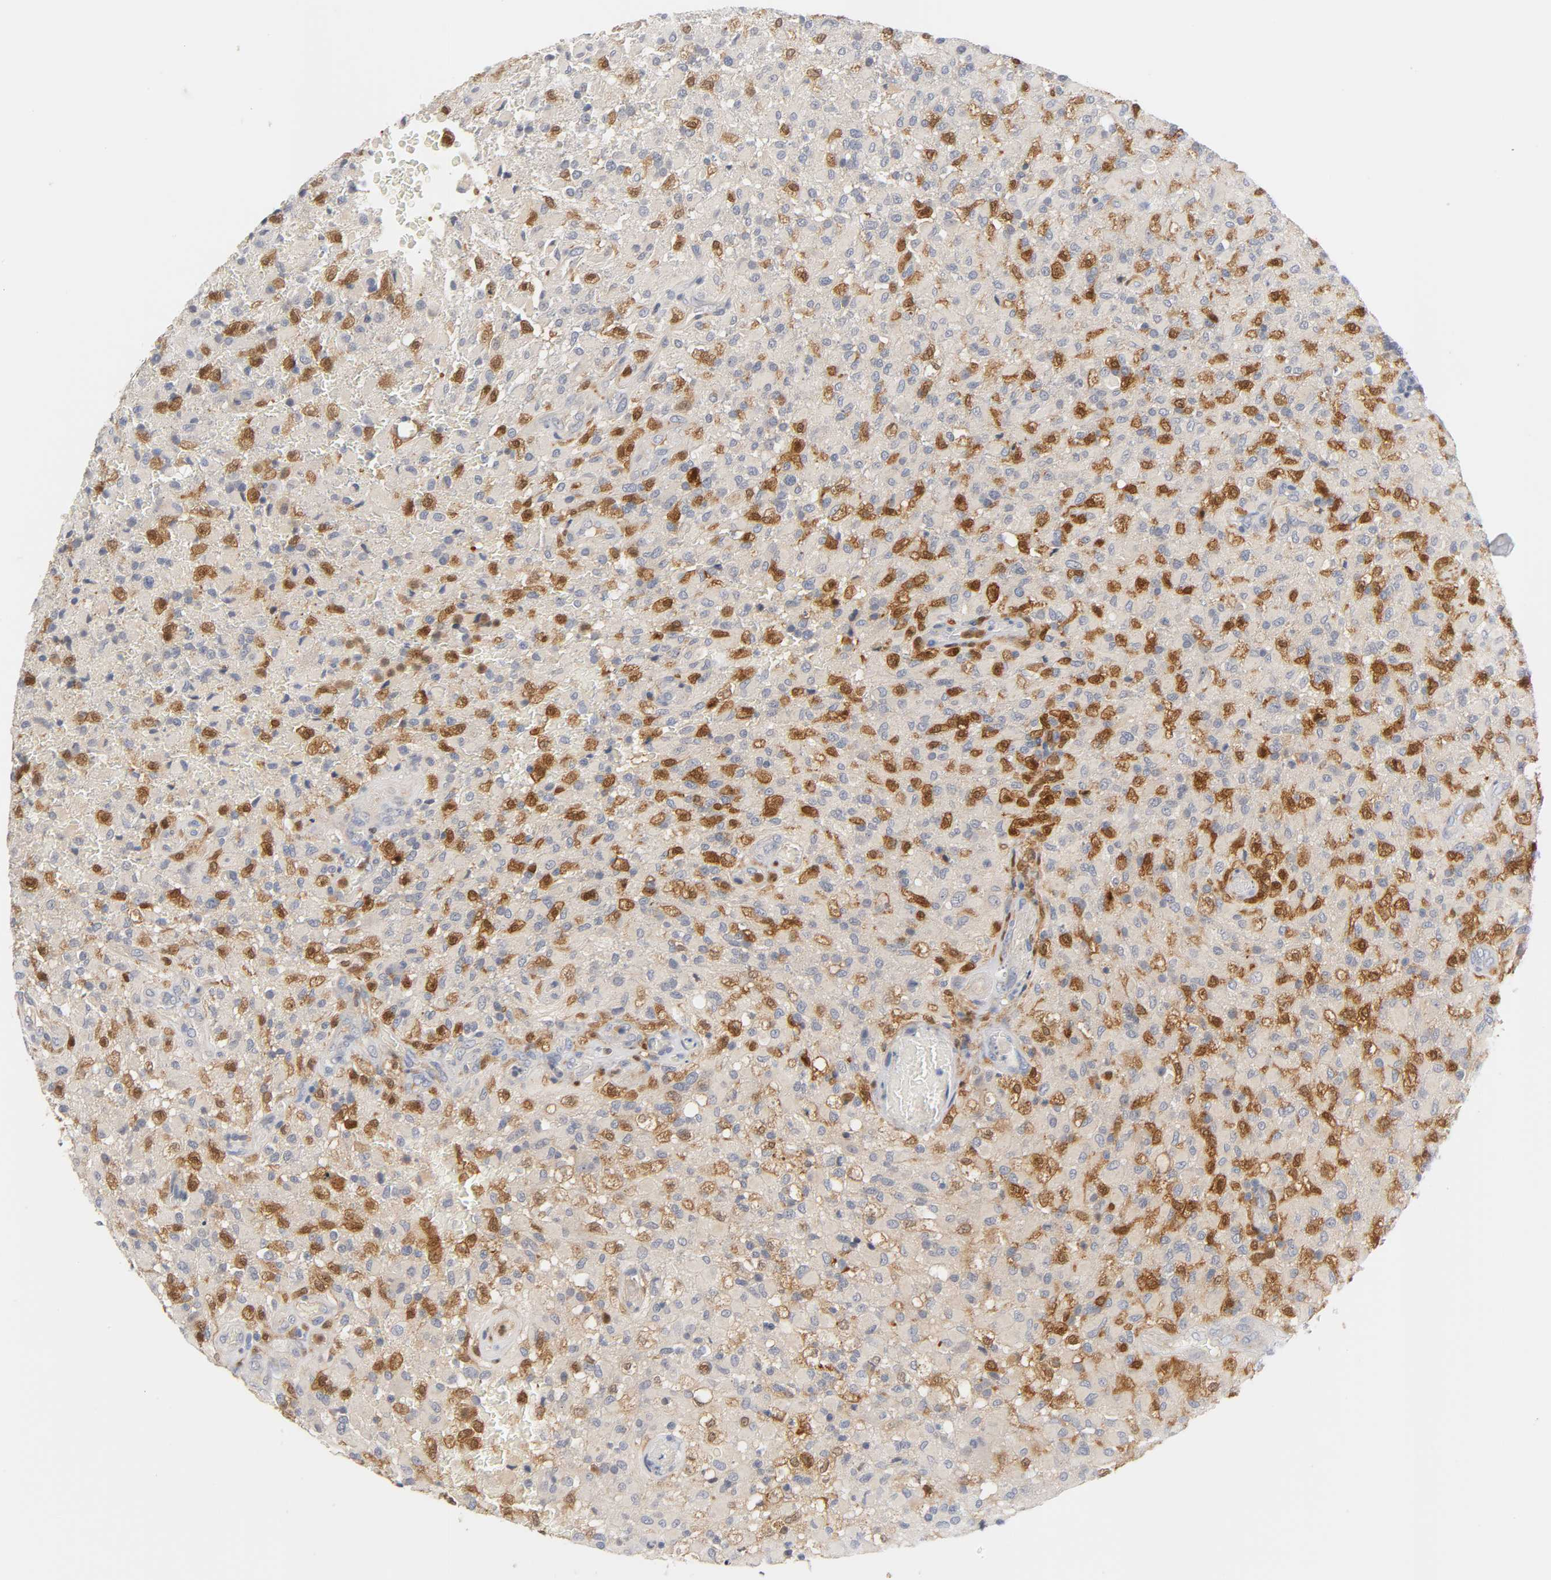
{"staining": {"intensity": "moderate", "quantity": "25%-75%", "location": "cytoplasmic/membranous,nuclear"}, "tissue": "glioma", "cell_type": "Tumor cells", "image_type": "cancer", "snomed": [{"axis": "morphology", "description": "Glioma, malignant, High grade"}, {"axis": "topography", "description": "Brain"}], "caption": "About 25%-75% of tumor cells in glioma display moderate cytoplasmic/membranous and nuclear protein positivity as visualized by brown immunohistochemical staining.", "gene": "IL18", "patient": {"sex": "male", "age": 71}}